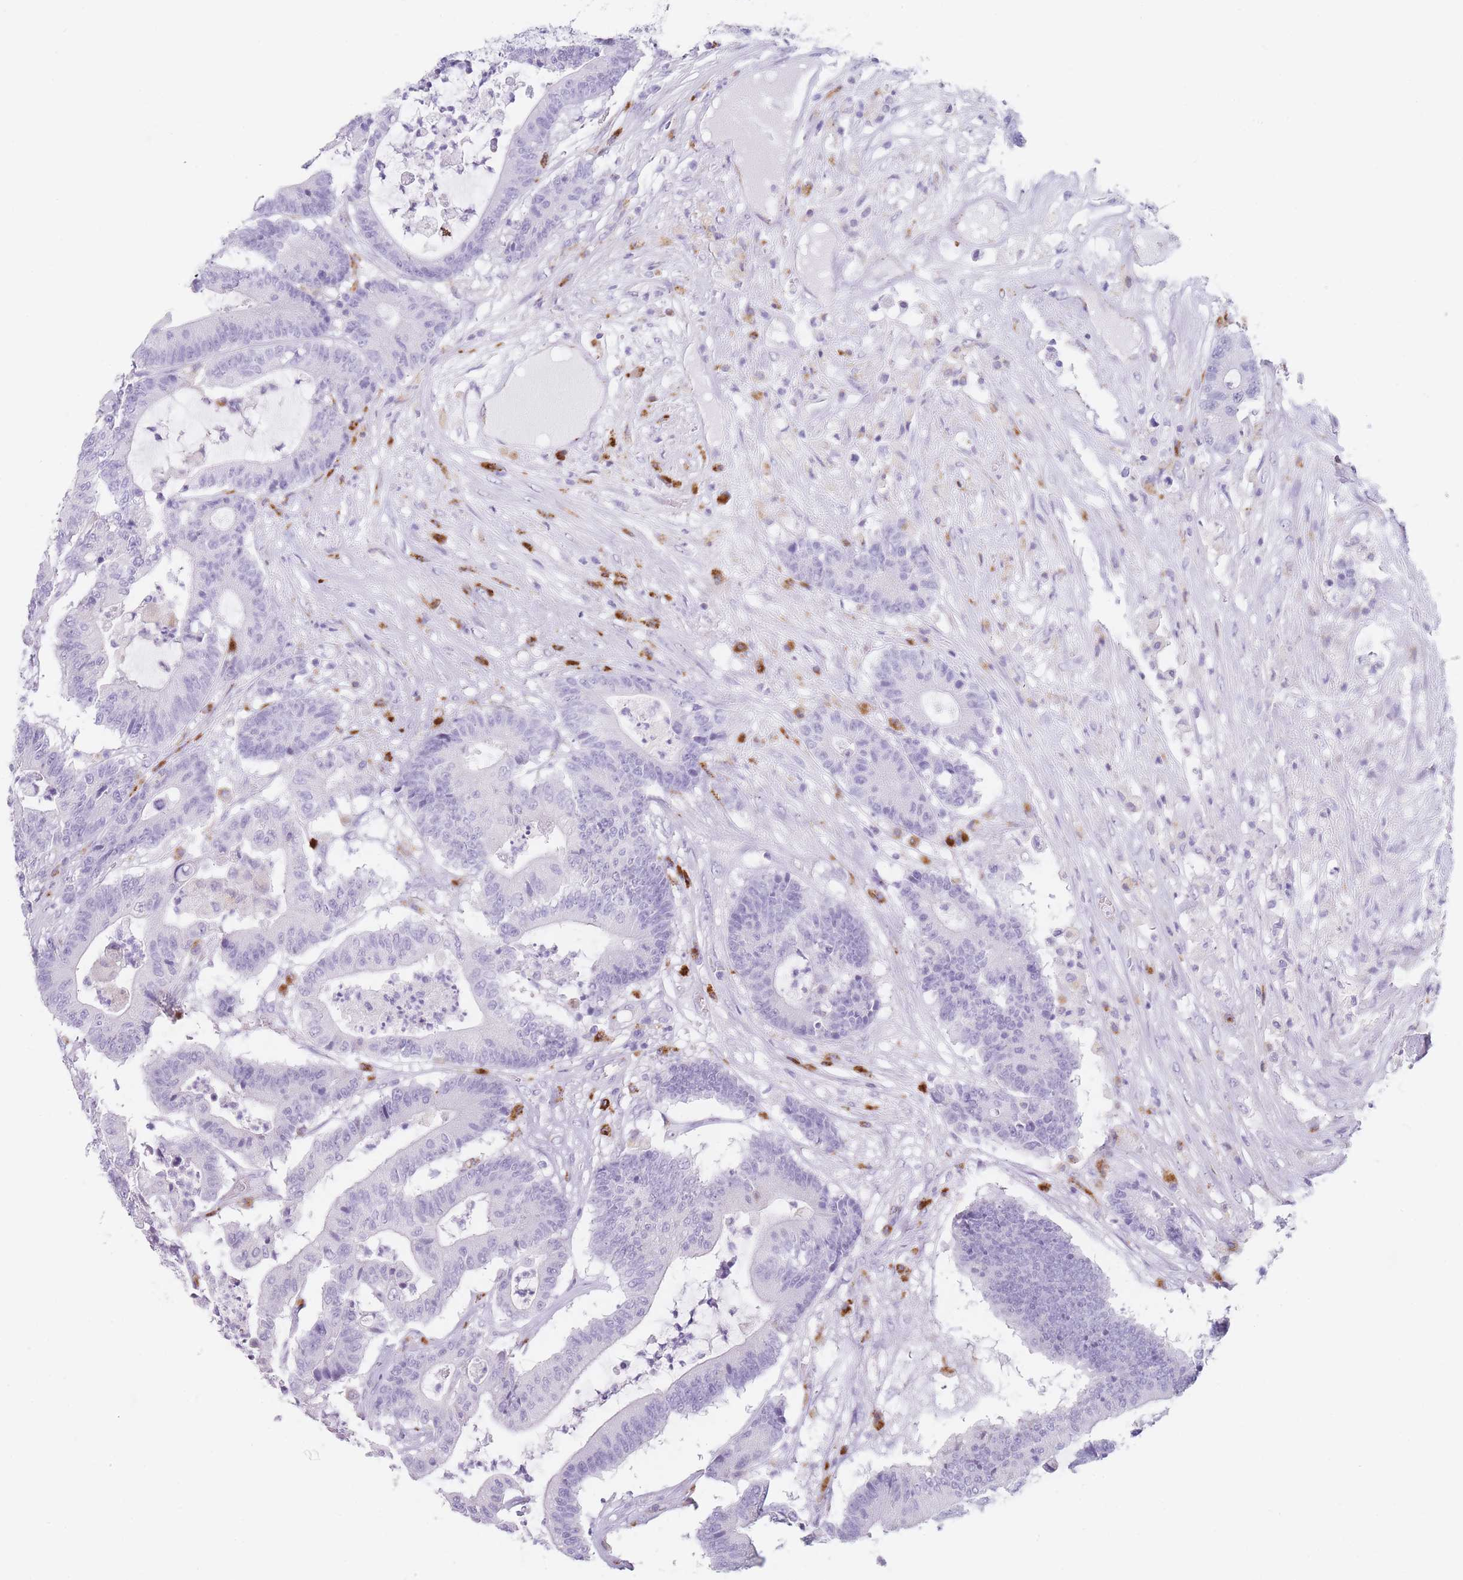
{"staining": {"intensity": "negative", "quantity": "none", "location": "none"}, "tissue": "colorectal cancer", "cell_type": "Tumor cells", "image_type": "cancer", "snomed": [{"axis": "morphology", "description": "Adenocarcinoma, NOS"}, {"axis": "topography", "description": "Colon"}], "caption": "DAB (3,3'-diaminobenzidine) immunohistochemical staining of human colorectal cancer (adenocarcinoma) reveals no significant staining in tumor cells.", "gene": "RHO", "patient": {"sex": "female", "age": 84}}